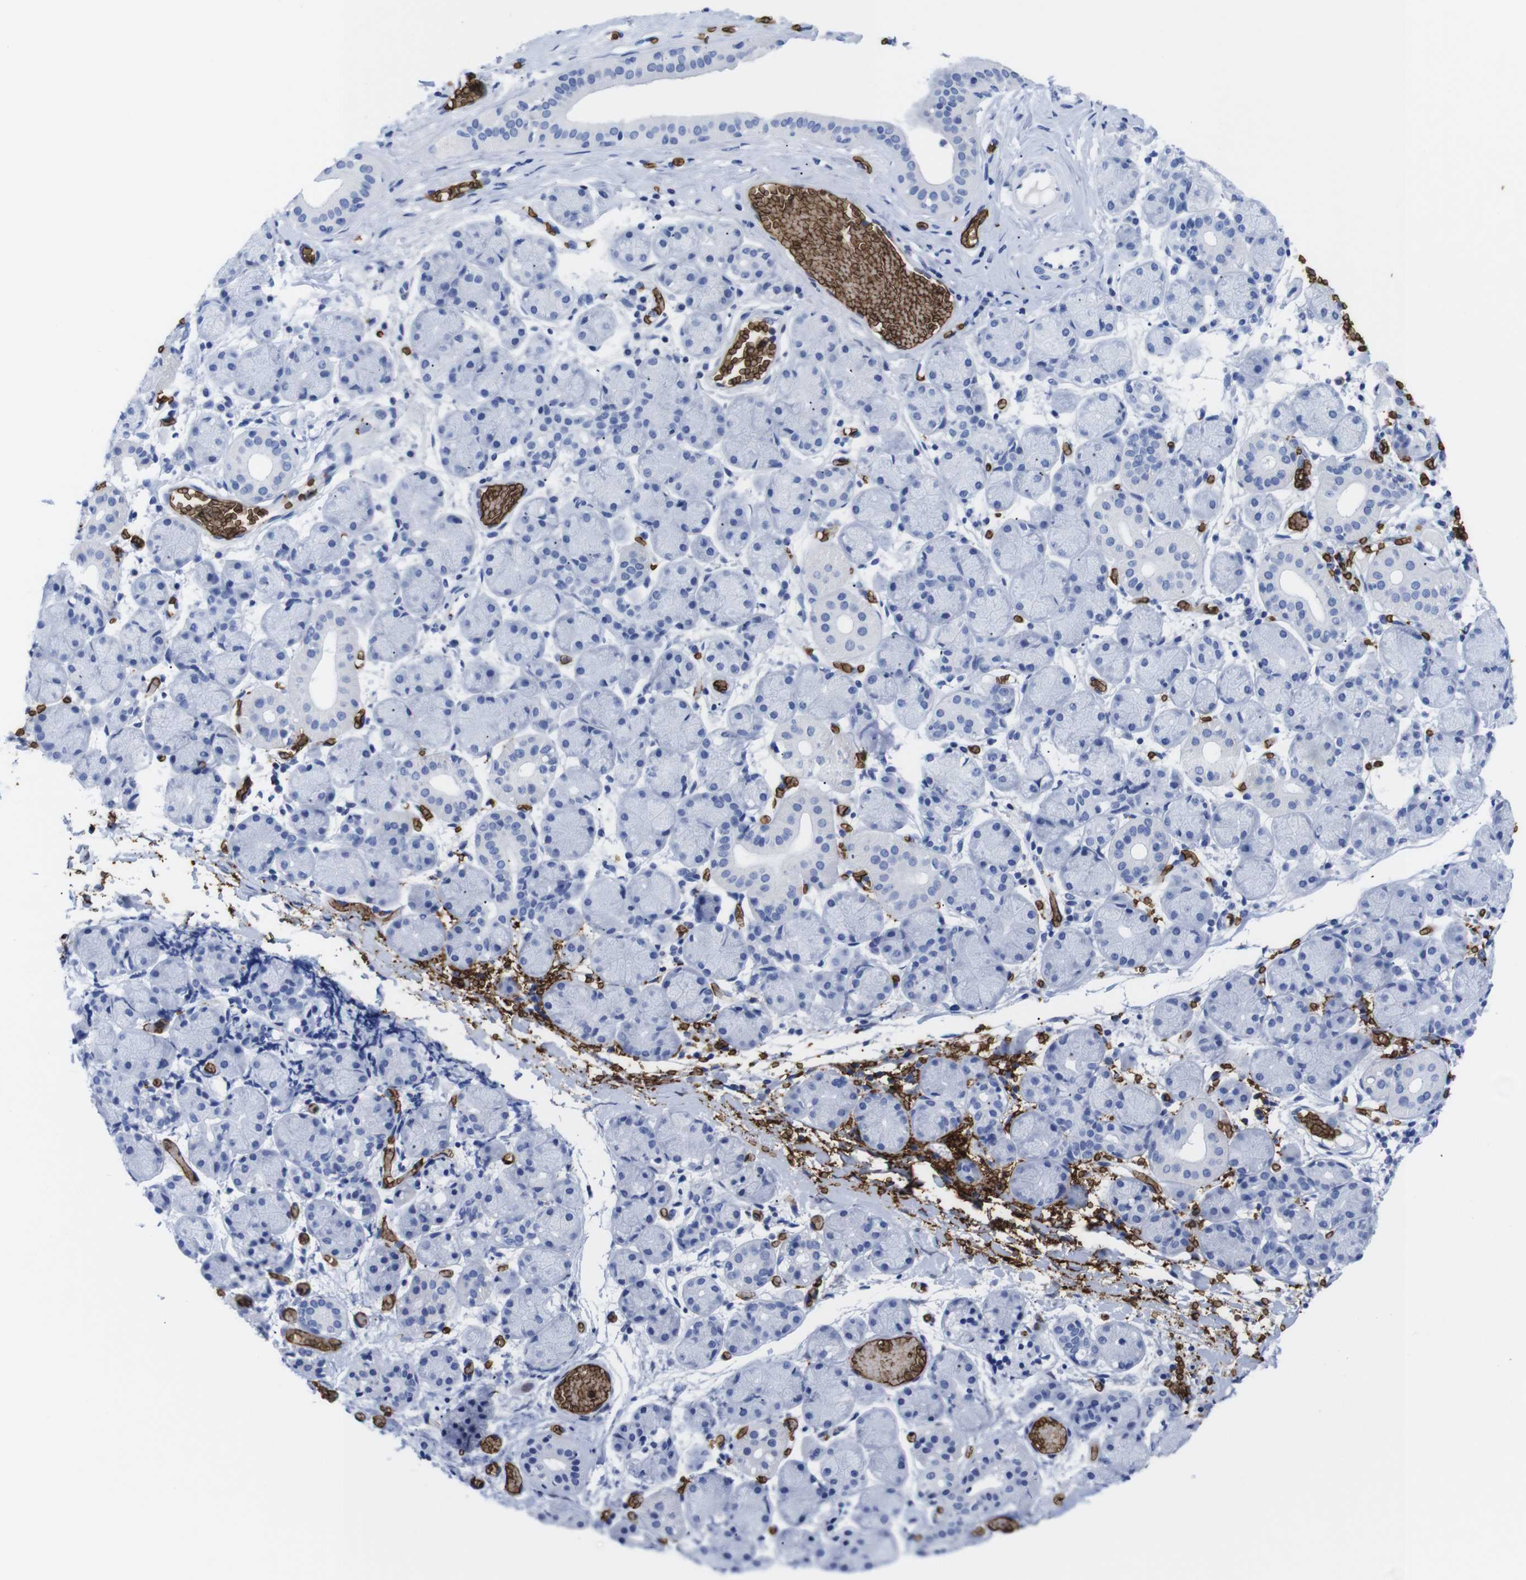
{"staining": {"intensity": "negative", "quantity": "none", "location": "none"}, "tissue": "salivary gland", "cell_type": "Glandular cells", "image_type": "normal", "snomed": [{"axis": "morphology", "description": "Normal tissue, NOS"}, {"axis": "topography", "description": "Salivary gland"}], "caption": "Image shows no protein positivity in glandular cells of unremarkable salivary gland. Brightfield microscopy of IHC stained with DAB (3,3'-diaminobenzidine) (brown) and hematoxylin (blue), captured at high magnification.", "gene": "S1PR2", "patient": {"sex": "female", "age": 24}}